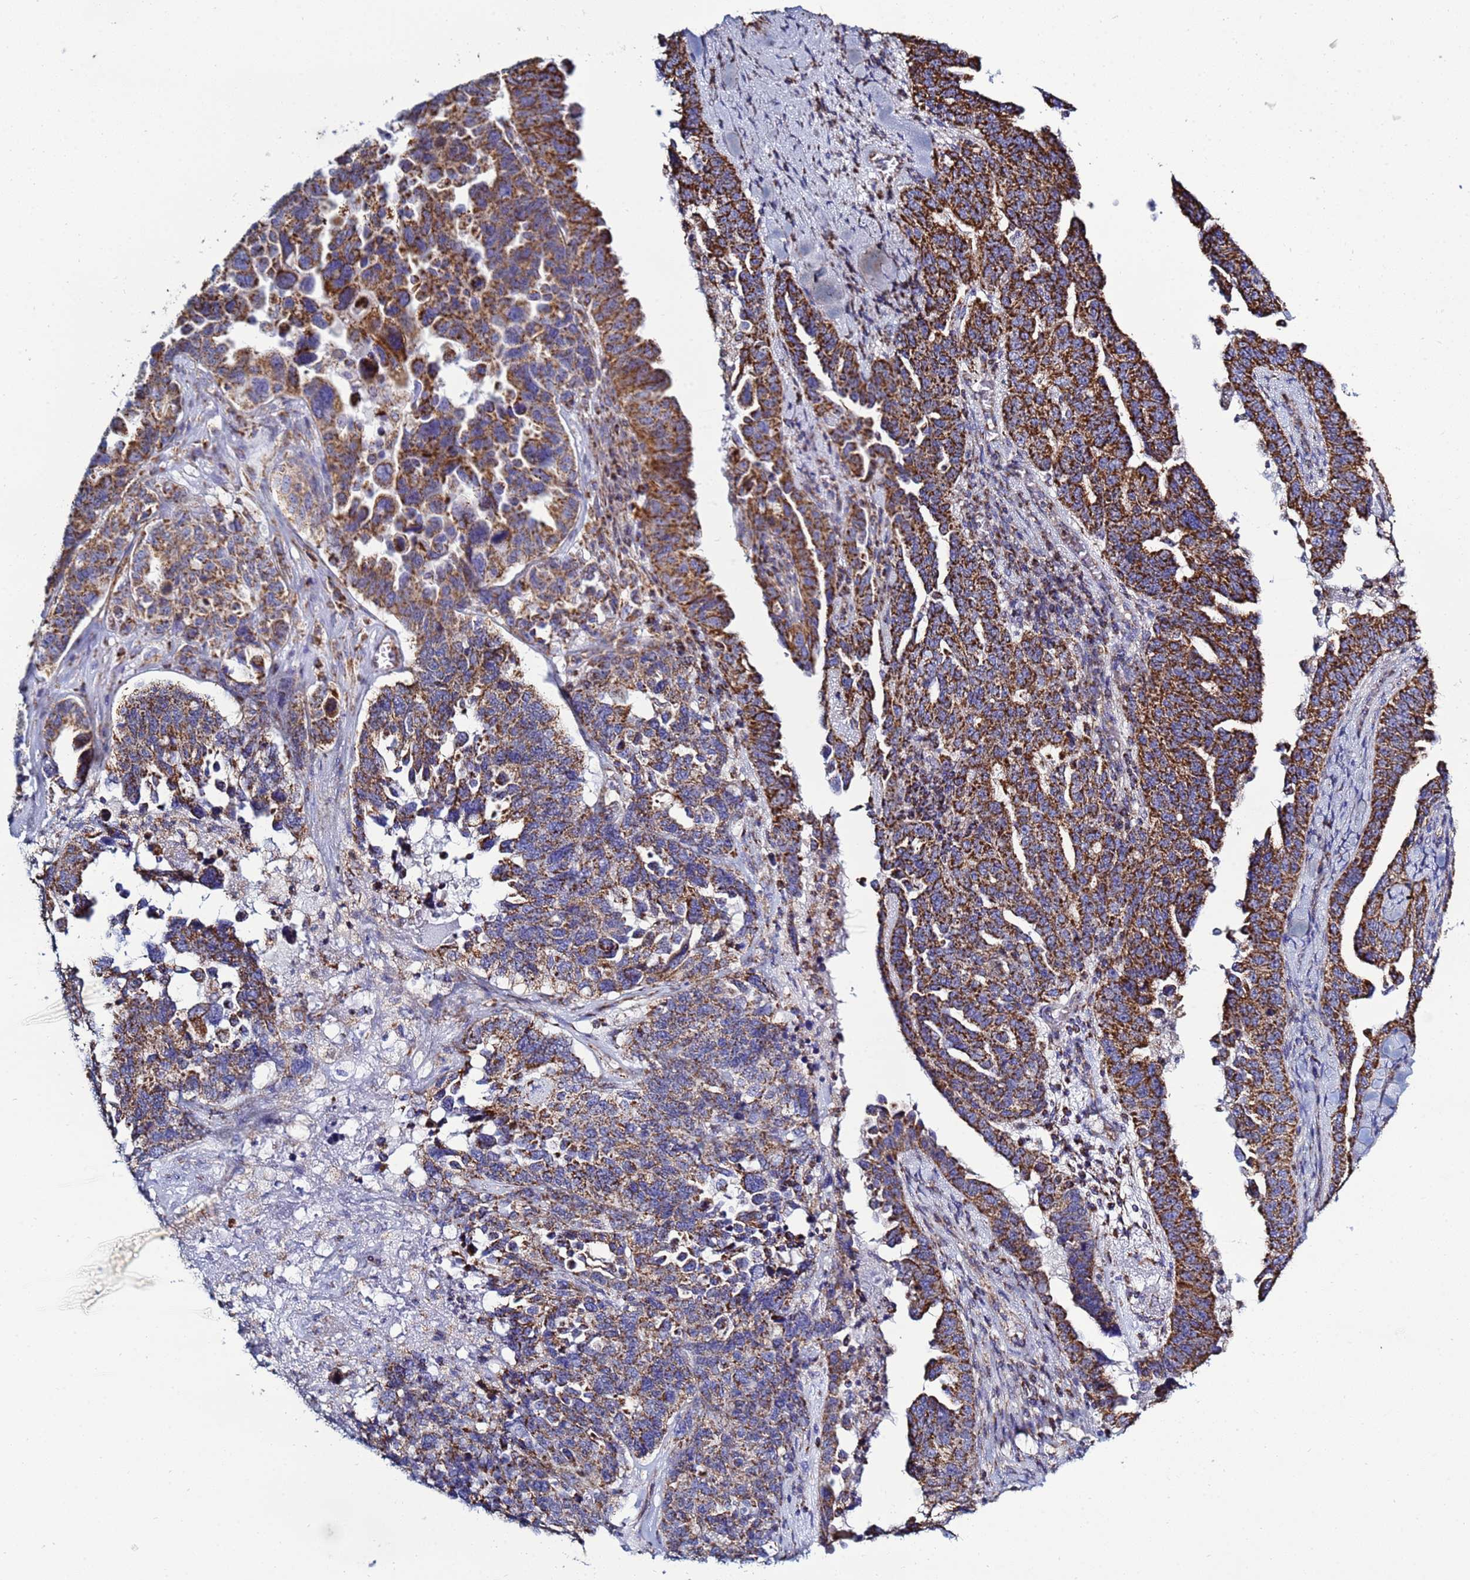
{"staining": {"intensity": "strong", "quantity": ">75%", "location": "cytoplasmic/membranous"}, "tissue": "ovarian cancer", "cell_type": "Tumor cells", "image_type": "cancer", "snomed": [{"axis": "morphology", "description": "Carcinoma, endometroid"}, {"axis": "topography", "description": "Ovary"}], "caption": "Brown immunohistochemical staining in human endometroid carcinoma (ovarian) displays strong cytoplasmic/membranous staining in approximately >75% of tumor cells.", "gene": "COQ4", "patient": {"sex": "female", "age": 62}}